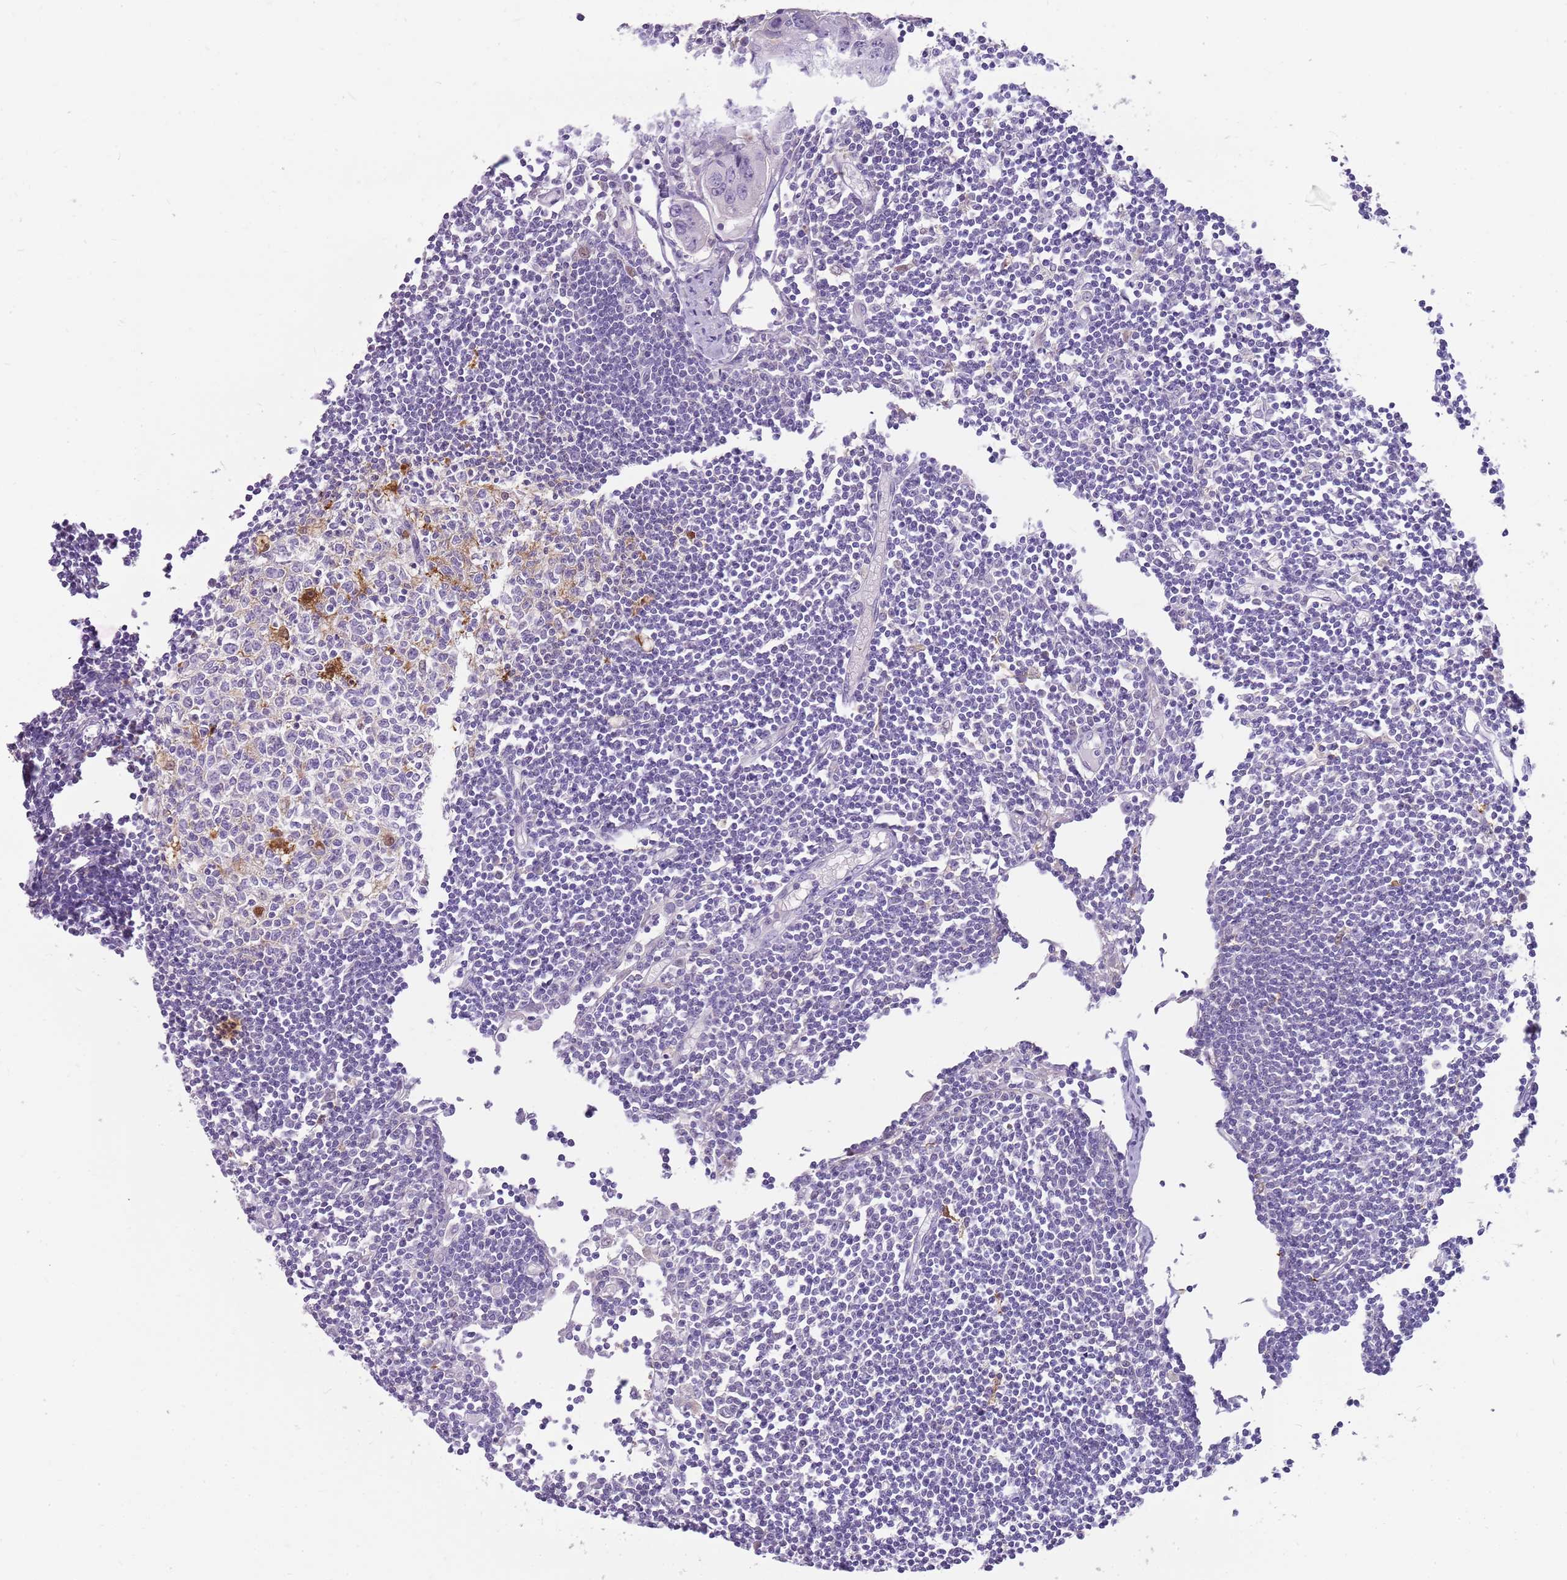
{"staining": {"intensity": "moderate", "quantity": "<25%", "location": "cytoplasmic/membranous"}, "tissue": "lymph node", "cell_type": "Germinal center cells", "image_type": "normal", "snomed": [{"axis": "morphology", "description": "Normal tissue, NOS"}, {"axis": "topography", "description": "Lymph node"}], "caption": "Lymph node stained with DAB immunohistochemistry reveals low levels of moderate cytoplasmic/membranous staining in about <25% of germinal center cells.", "gene": "DIPK1C", "patient": {"sex": "female", "age": 11}}